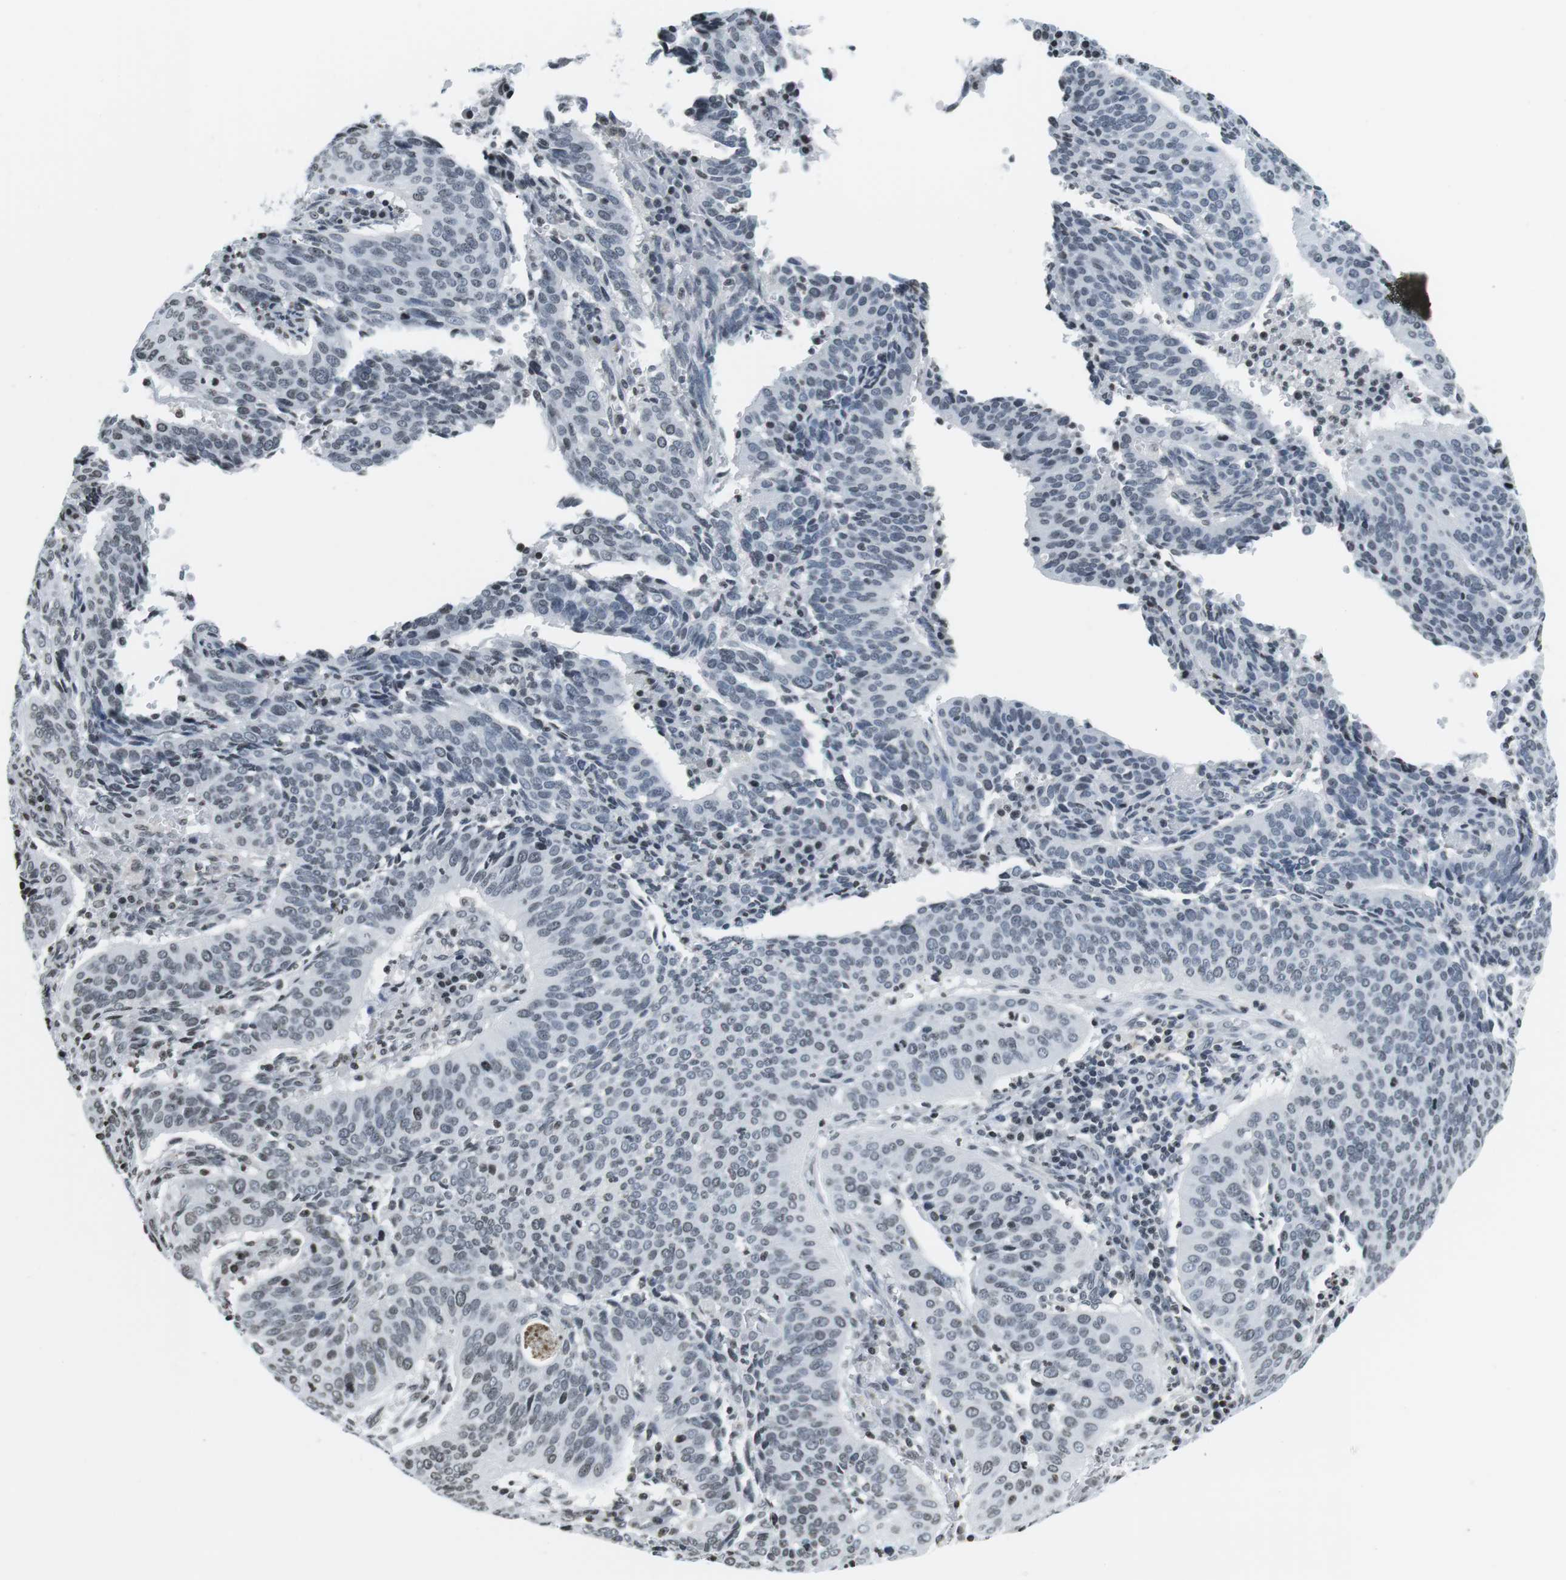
{"staining": {"intensity": "negative", "quantity": "none", "location": "none"}, "tissue": "cervical cancer", "cell_type": "Tumor cells", "image_type": "cancer", "snomed": [{"axis": "morphology", "description": "Normal tissue, NOS"}, {"axis": "morphology", "description": "Squamous cell carcinoma, NOS"}, {"axis": "topography", "description": "Cervix"}], "caption": "There is no significant positivity in tumor cells of squamous cell carcinoma (cervical).", "gene": "E2F2", "patient": {"sex": "female", "age": 39}}